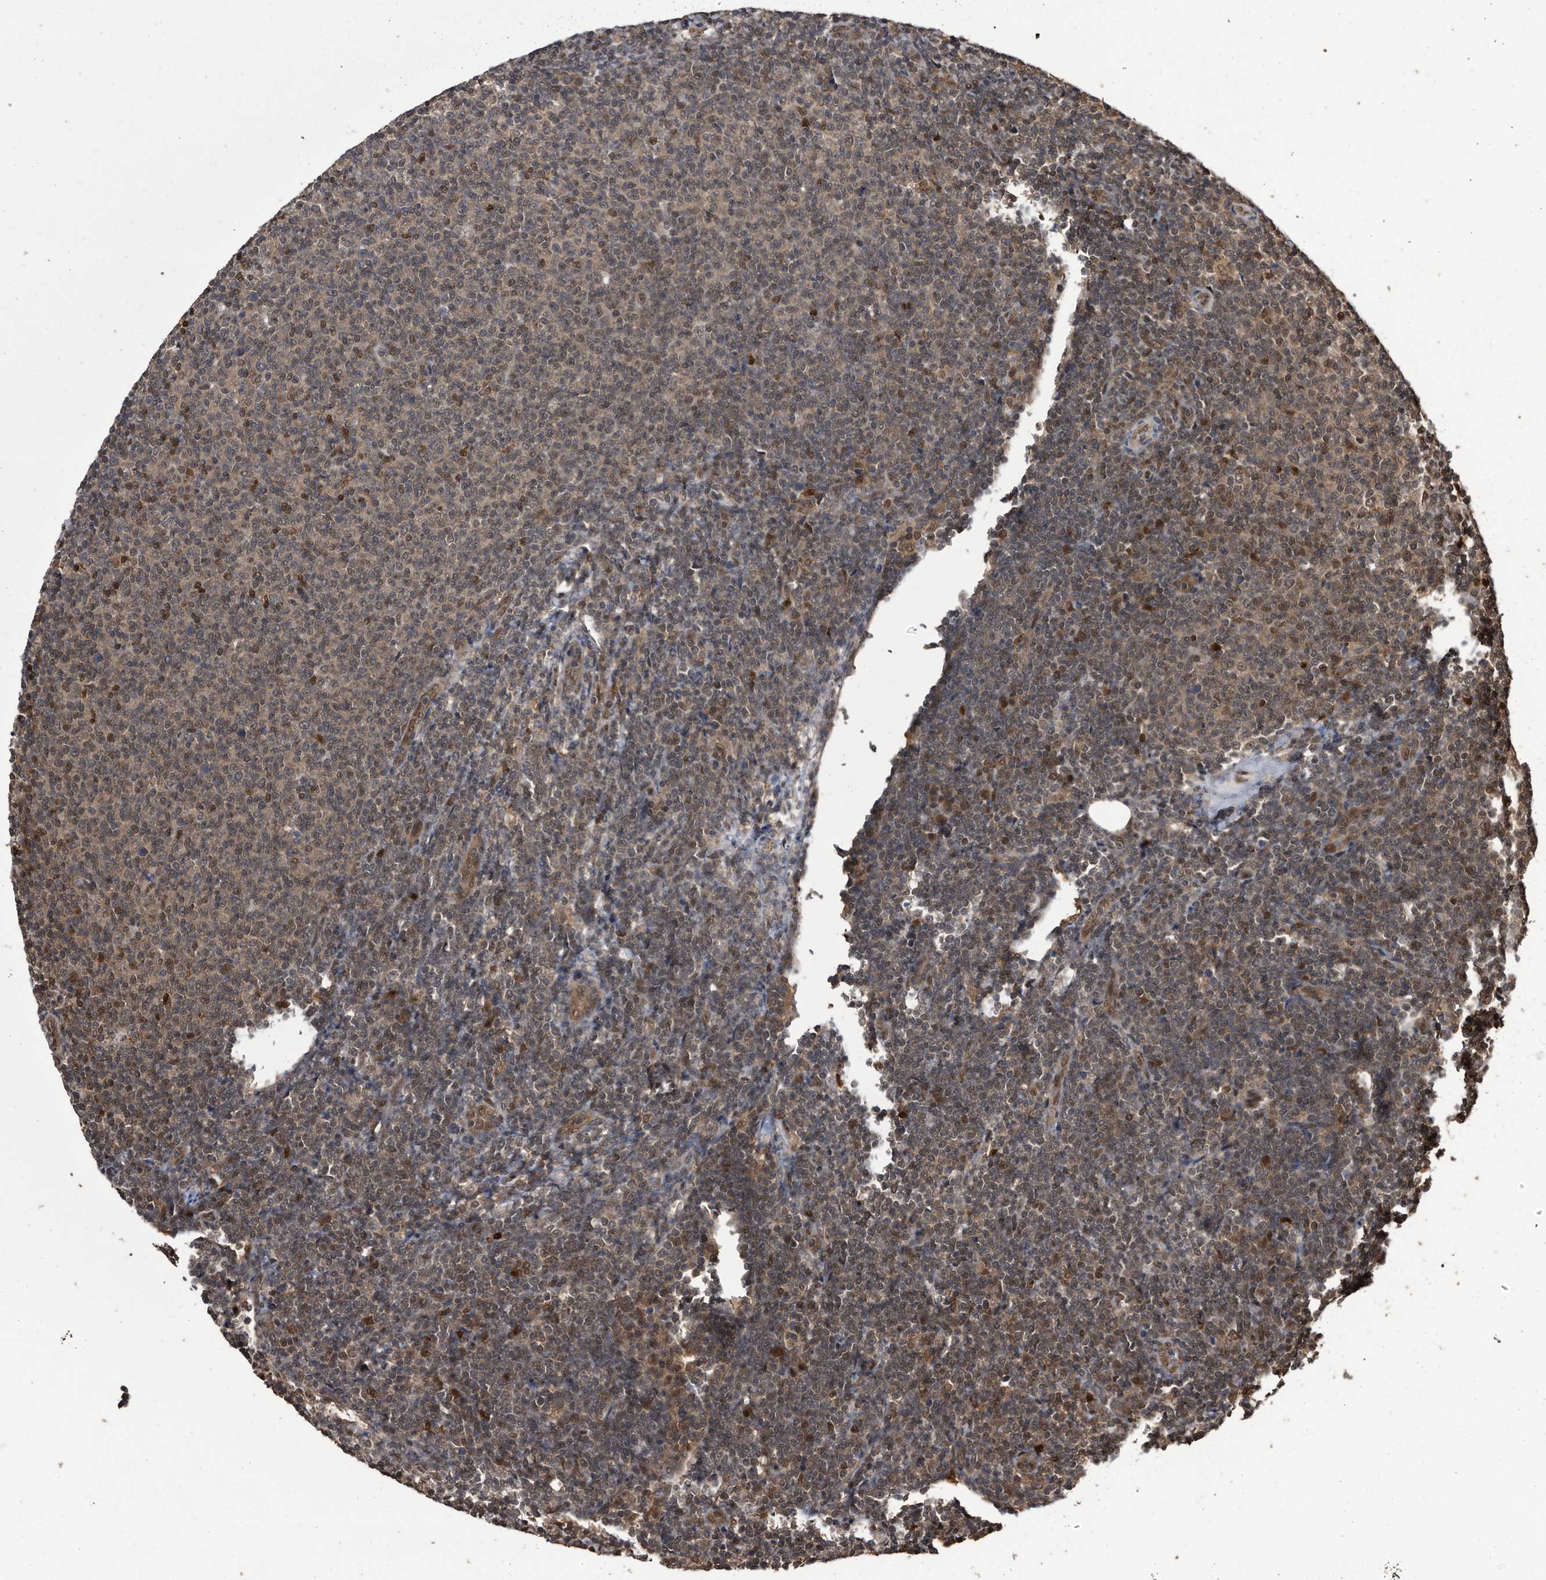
{"staining": {"intensity": "moderate", "quantity": "25%-75%", "location": "nuclear"}, "tissue": "lymphoma", "cell_type": "Tumor cells", "image_type": "cancer", "snomed": [{"axis": "morphology", "description": "Malignant lymphoma, non-Hodgkin's type, Low grade"}, {"axis": "topography", "description": "Lymph node"}], "caption": "Low-grade malignant lymphoma, non-Hodgkin's type stained with immunohistochemistry (IHC) shows moderate nuclear positivity in about 25%-75% of tumor cells.", "gene": "RAD23B", "patient": {"sex": "male", "age": 66}}